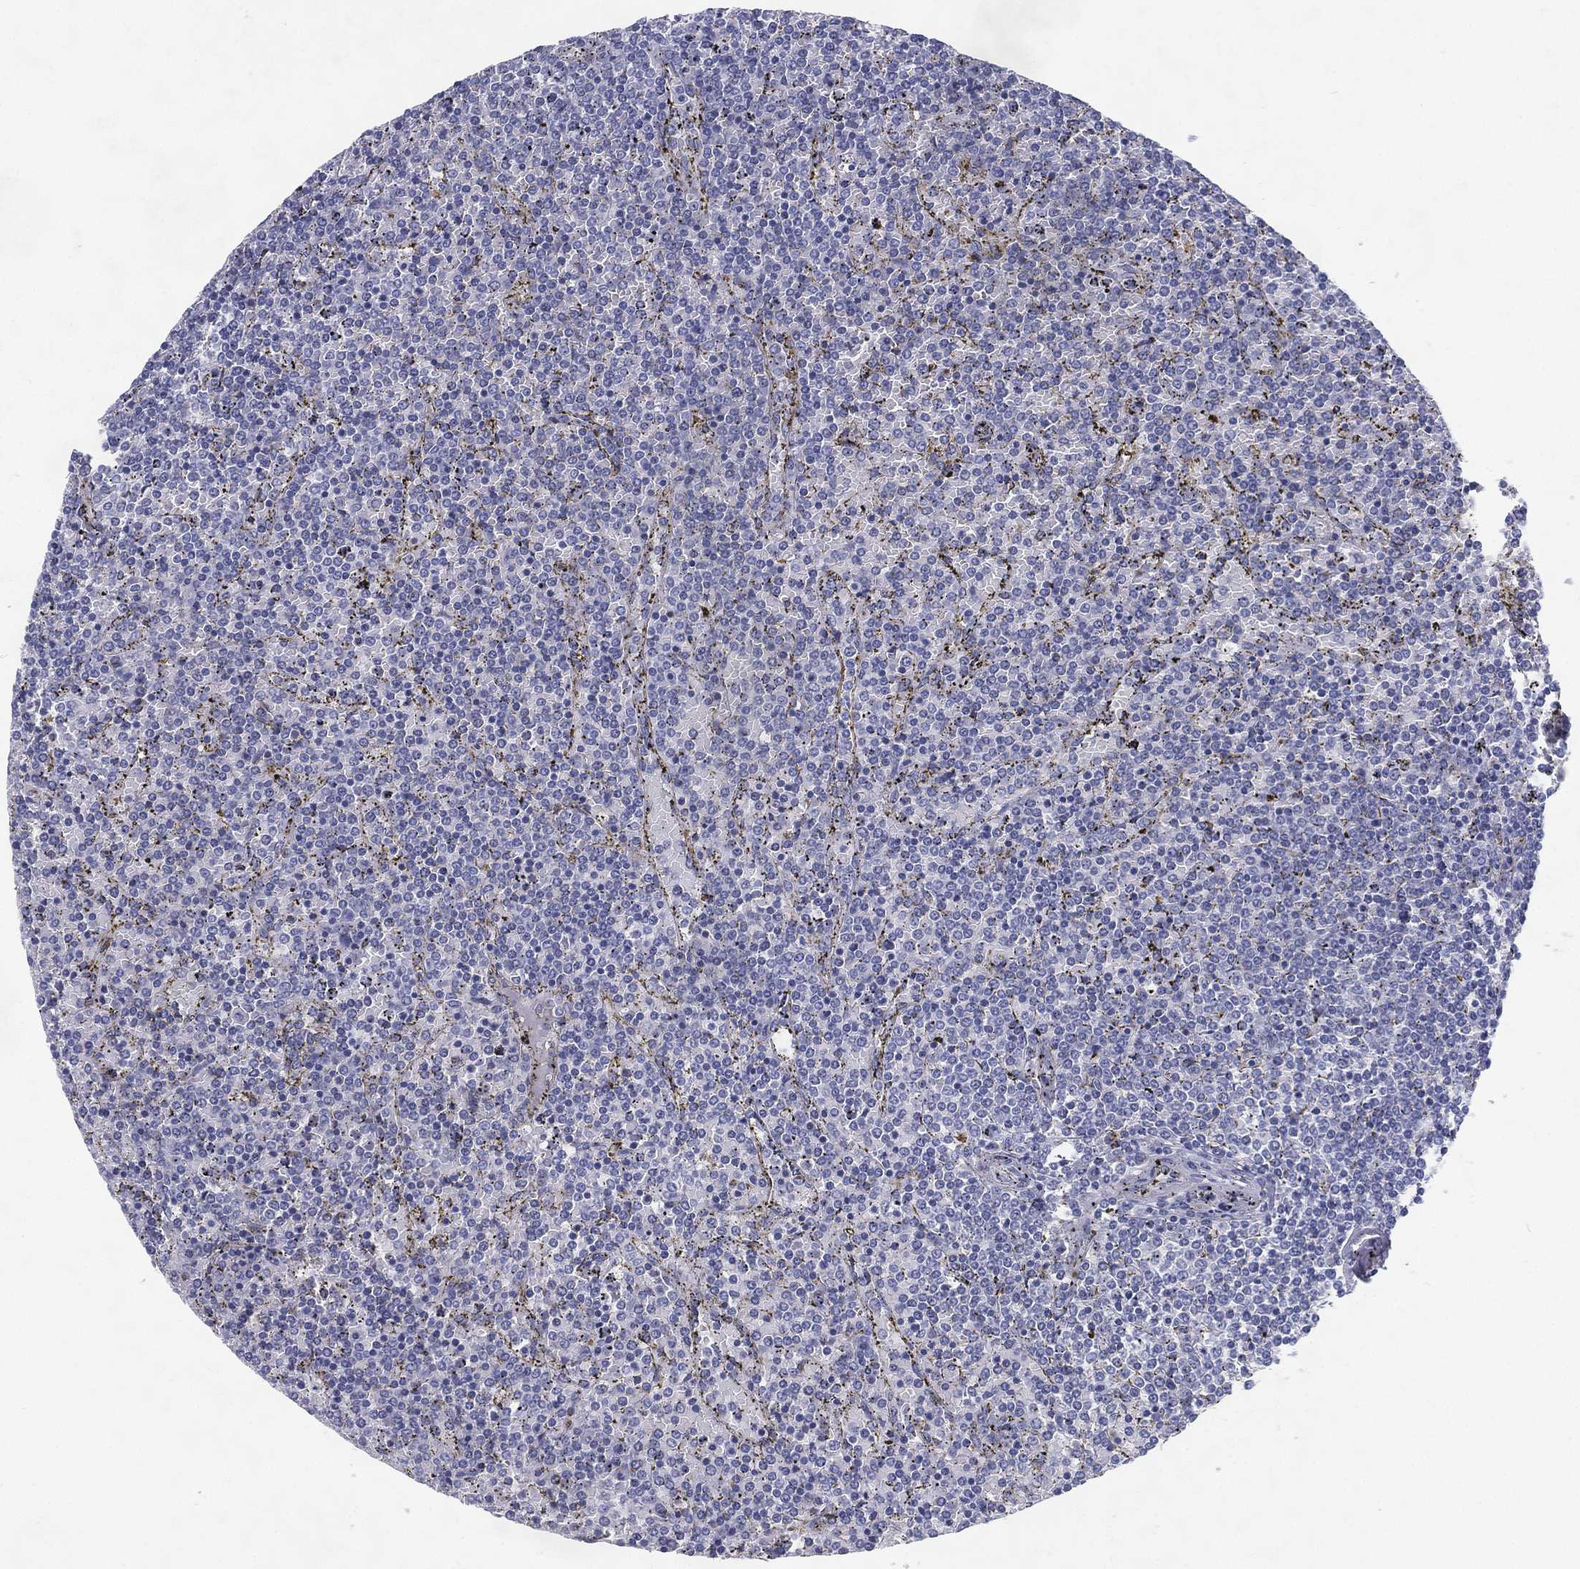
{"staining": {"intensity": "negative", "quantity": "none", "location": "none"}, "tissue": "lymphoma", "cell_type": "Tumor cells", "image_type": "cancer", "snomed": [{"axis": "morphology", "description": "Malignant lymphoma, non-Hodgkin's type, Low grade"}, {"axis": "topography", "description": "Spleen"}], "caption": "Tumor cells are negative for brown protein staining in lymphoma.", "gene": "RGS13", "patient": {"sex": "female", "age": 77}}